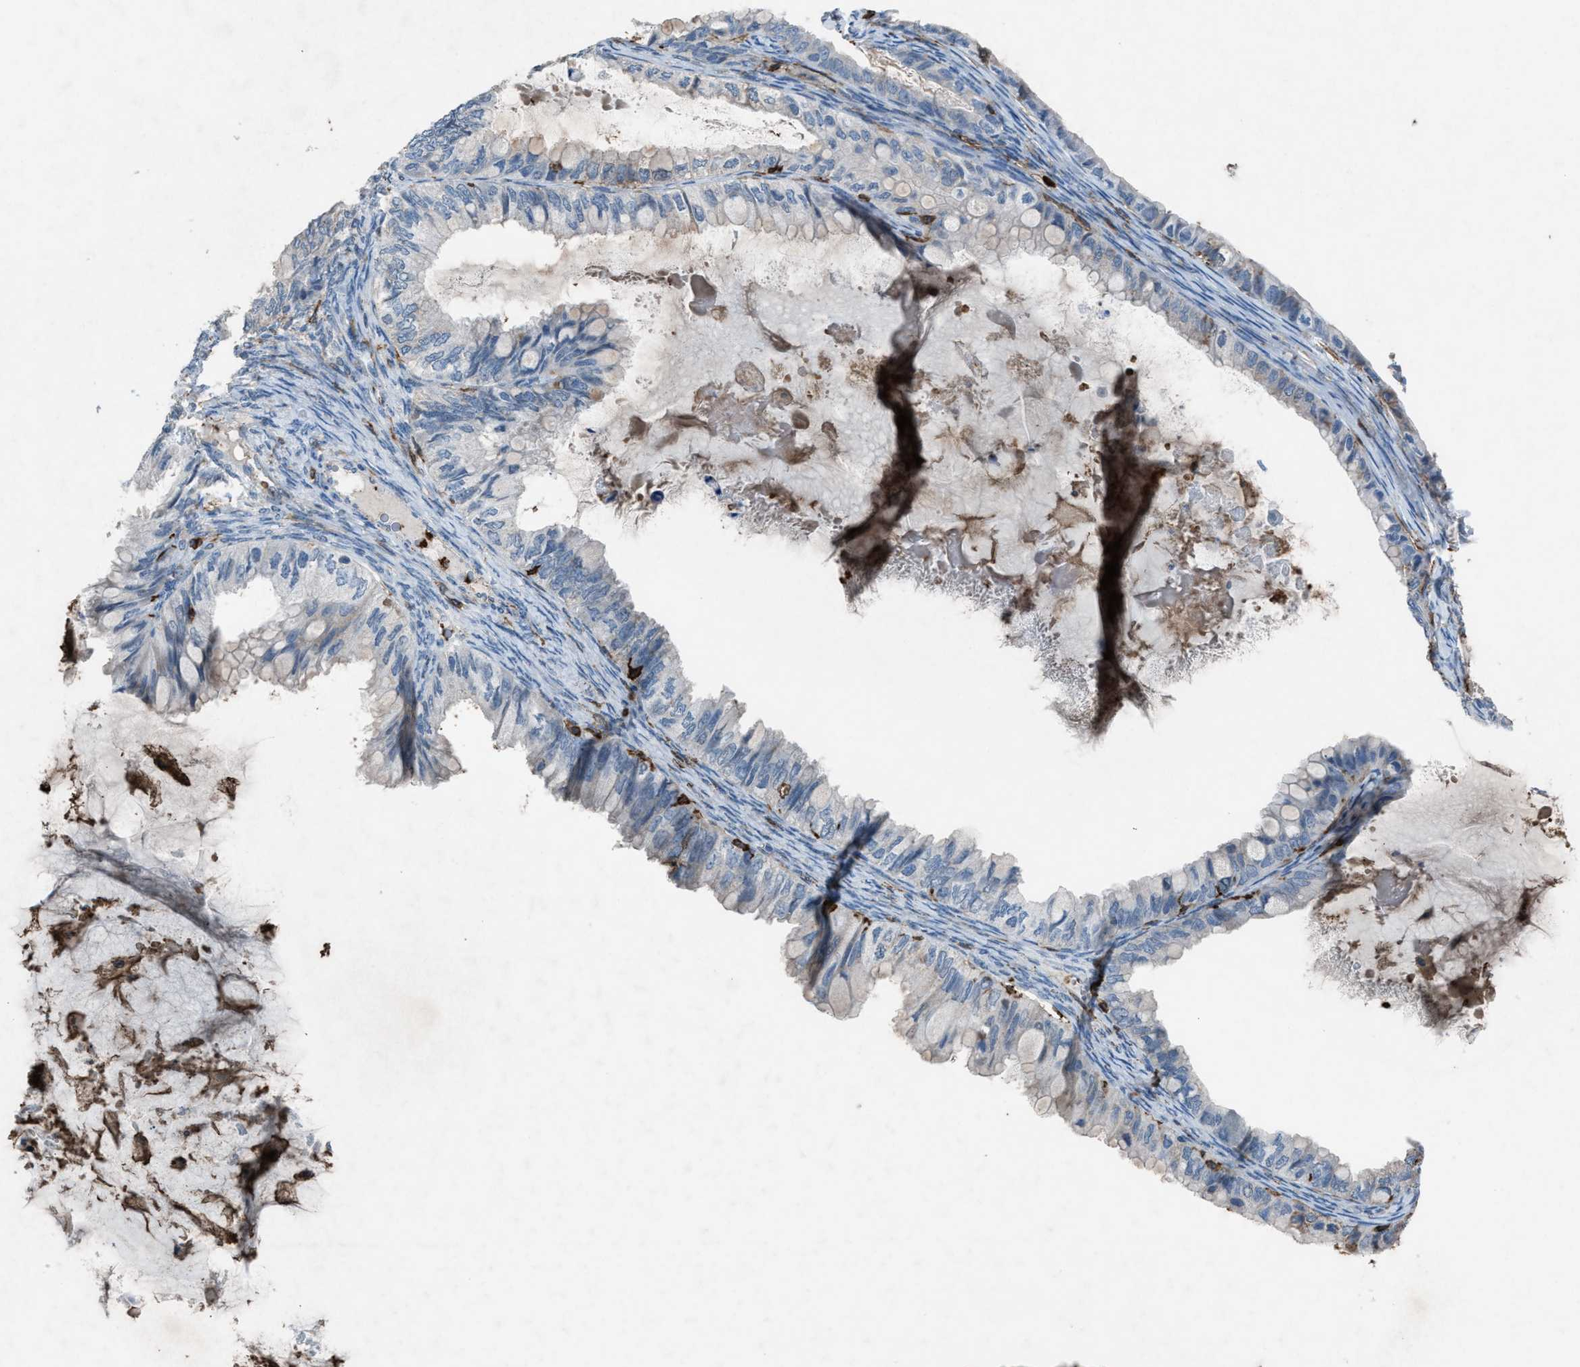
{"staining": {"intensity": "negative", "quantity": "none", "location": "none"}, "tissue": "ovarian cancer", "cell_type": "Tumor cells", "image_type": "cancer", "snomed": [{"axis": "morphology", "description": "Cystadenocarcinoma, mucinous, NOS"}, {"axis": "topography", "description": "Ovary"}], "caption": "High power microscopy micrograph of an immunohistochemistry (IHC) image of ovarian cancer (mucinous cystadenocarcinoma), revealing no significant staining in tumor cells.", "gene": "FCER1G", "patient": {"sex": "female", "age": 80}}